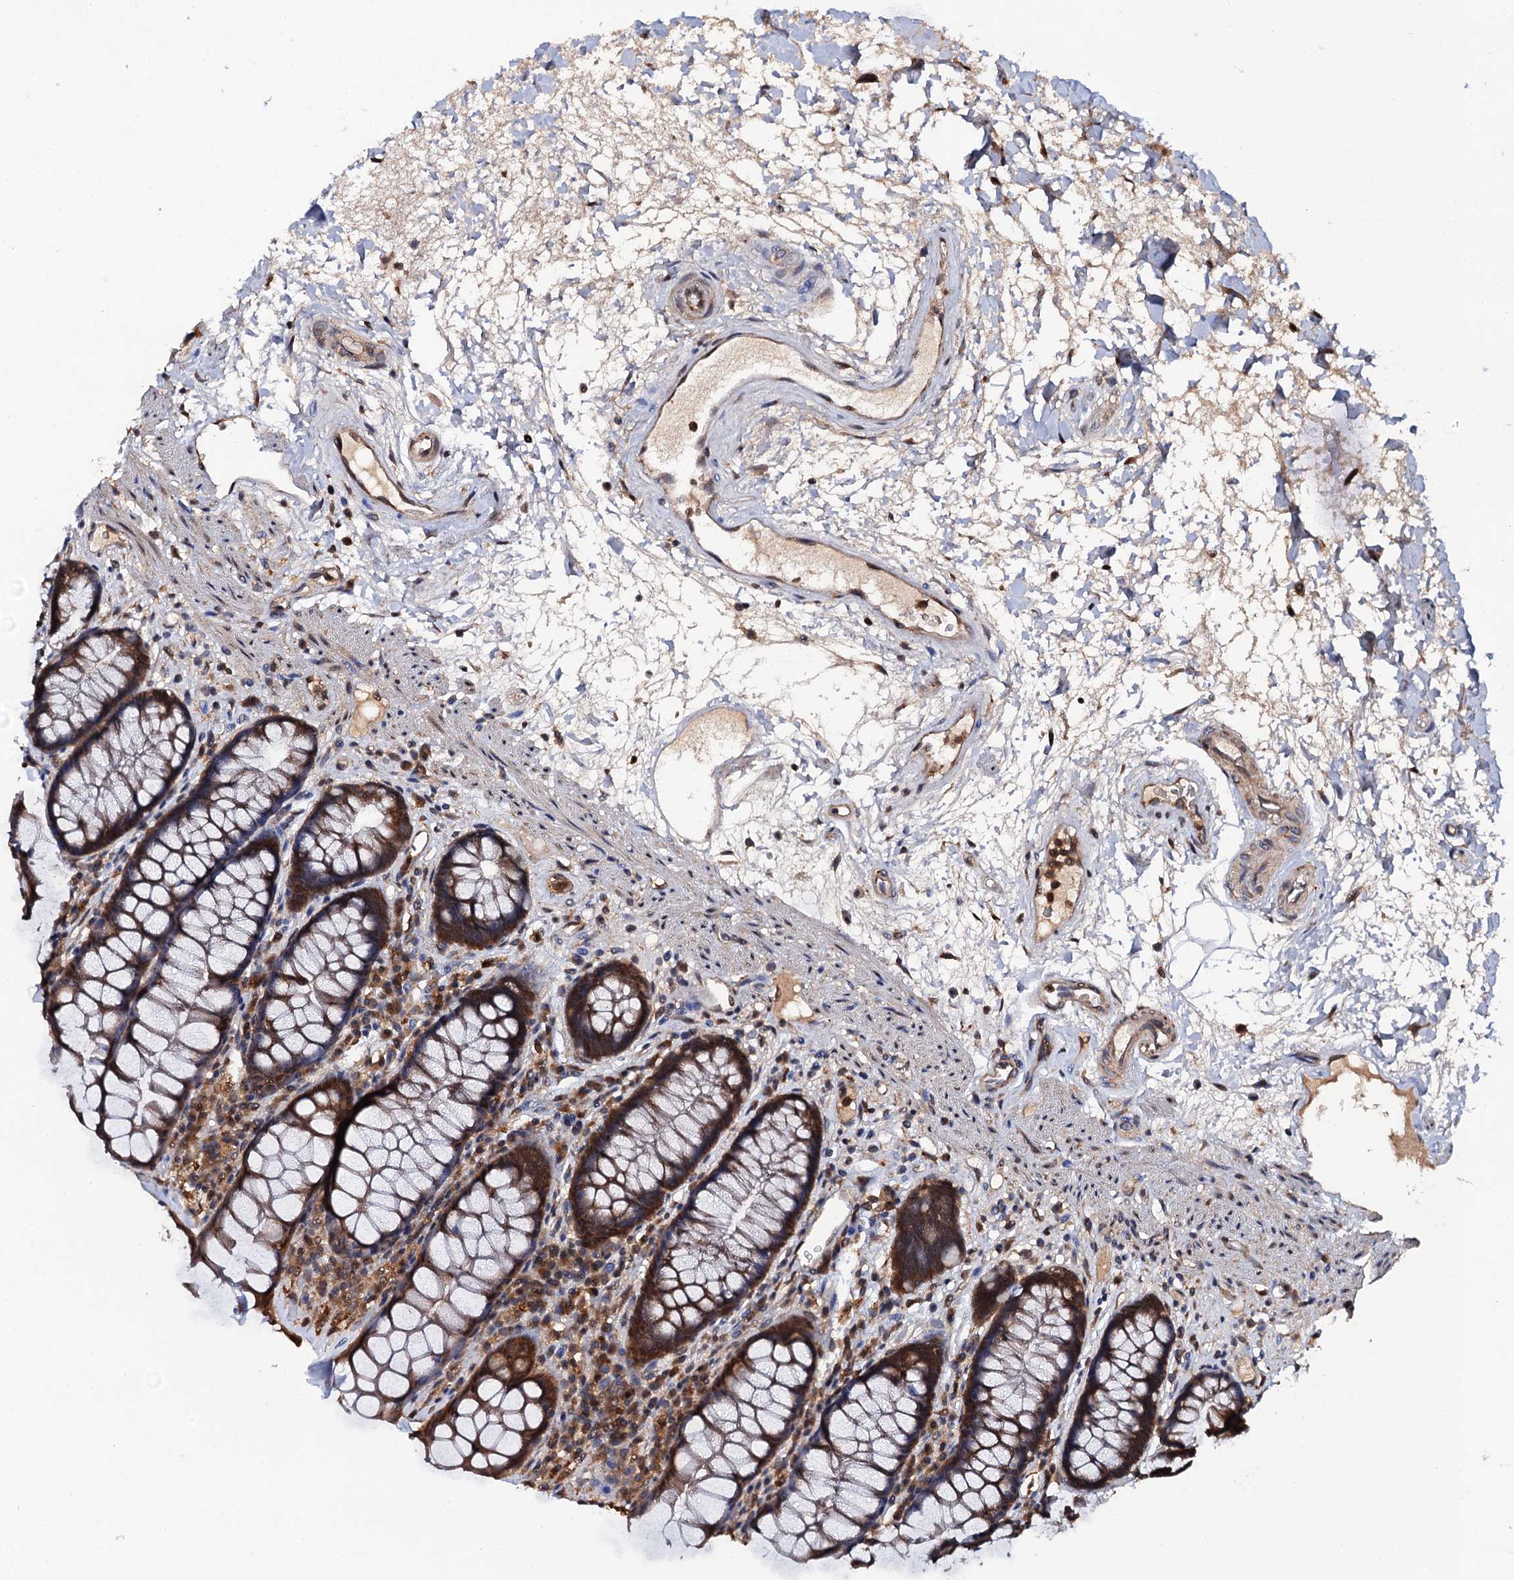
{"staining": {"intensity": "moderate", "quantity": ">75%", "location": "cytoplasmic/membranous,nuclear"}, "tissue": "rectum", "cell_type": "Glandular cells", "image_type": "normal", "snomed": [{"axis": "morphology", "description": "Normal tissue, NOS"}, {"axis": "topography", "description": "Rectum"}], "caption": "Benign rectum shows moderate cytoplasmic/membranous,nuclear staining in approximately >75% of glandular cells (Stains: DAB in brown, nuclei in blue, Microscopy: brightfield microscopy at high magnification)..", "gene": "MIER2", "patient": {"sex": "male", "age": 64}}